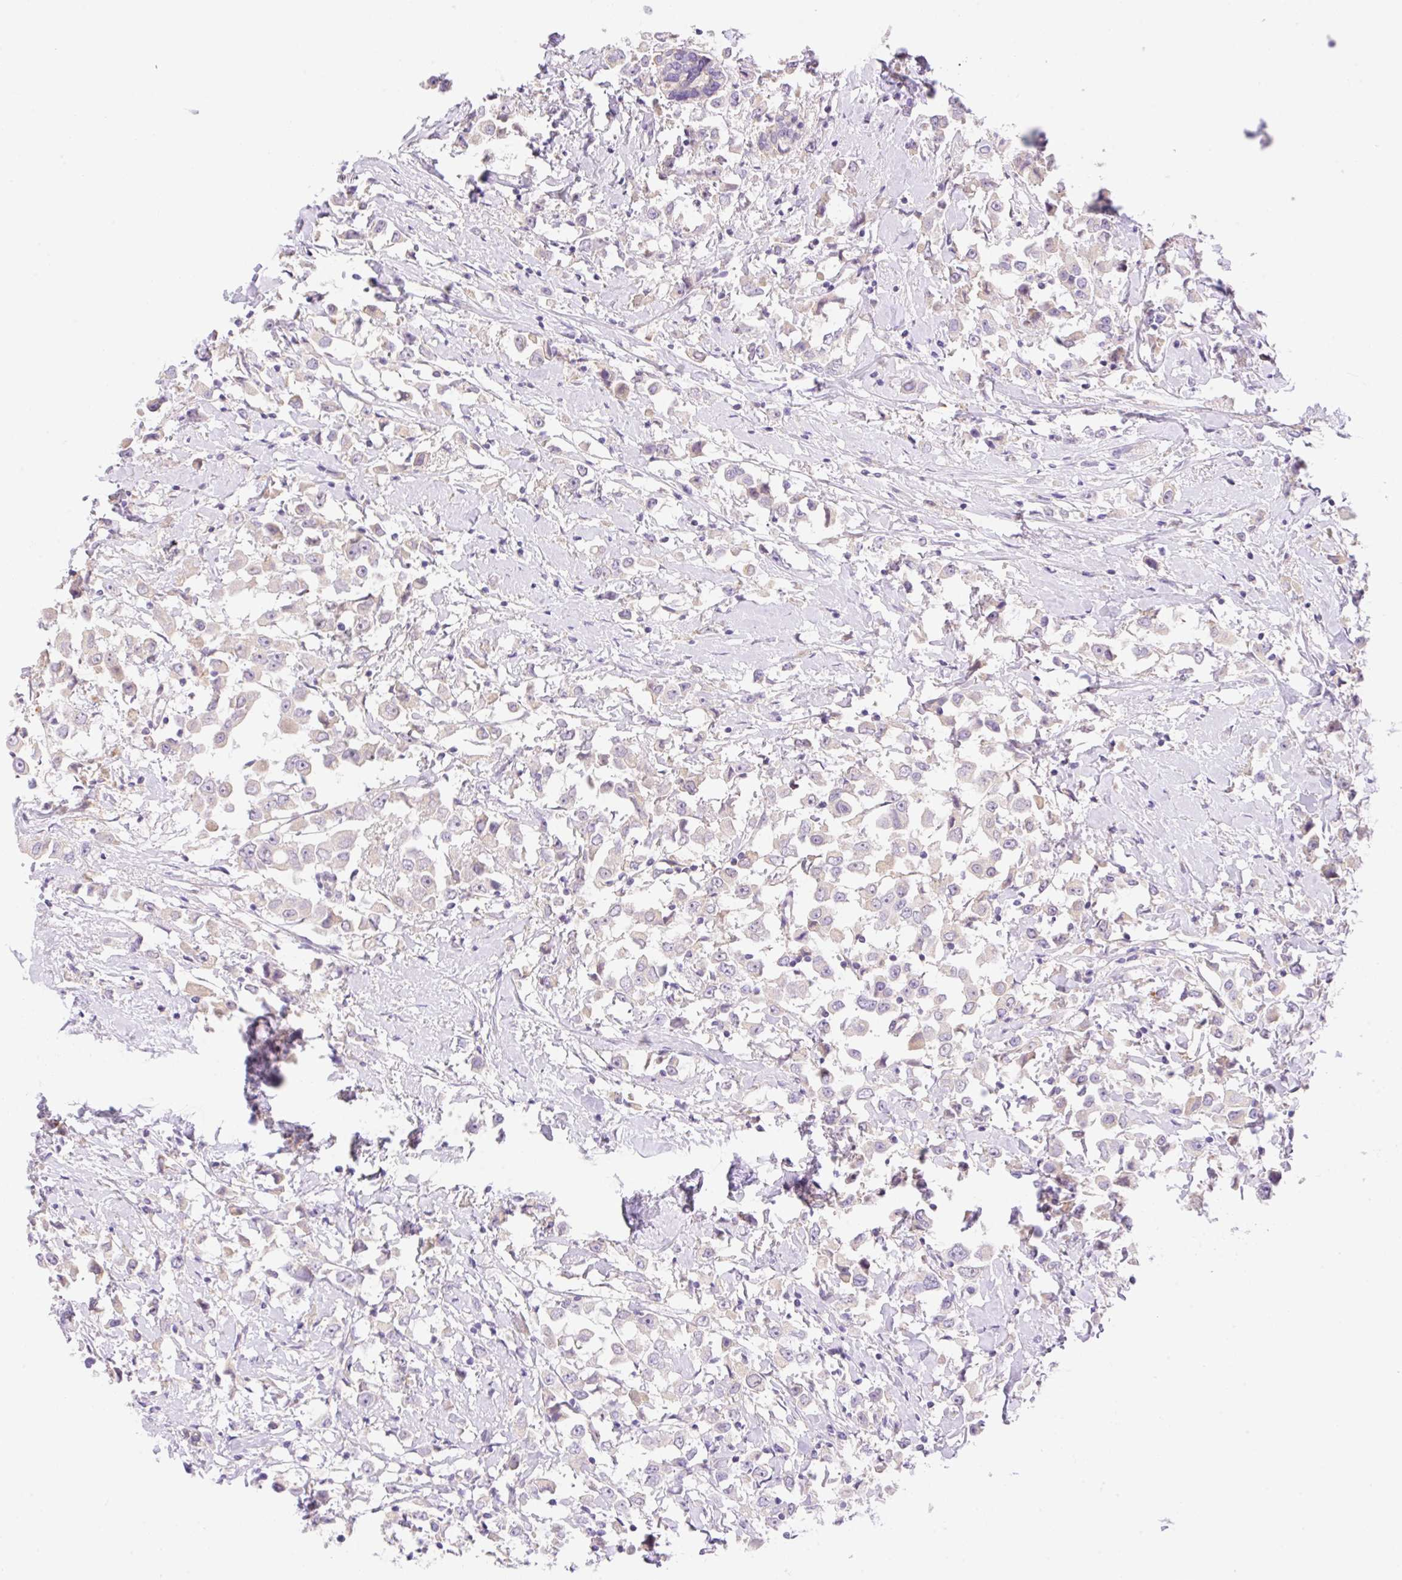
{"staining": {"intensity": "negative", "quantity": "none", "location": "none"}, "tissue": "breast cancer", "cell_type": "Tumor cells", "image_type": "cancer", "snomed": [{"axis": "morphology", "description": "Duct carcinoma"}, {"axis": "topography", "description": "Breast"}], "caption": "IHC of infiltrating ductal carcinoma (breast) exhibits no expression in tumor cells.", "gene": "DENND5A", "patient": {"sex": "female", "age": 61}}